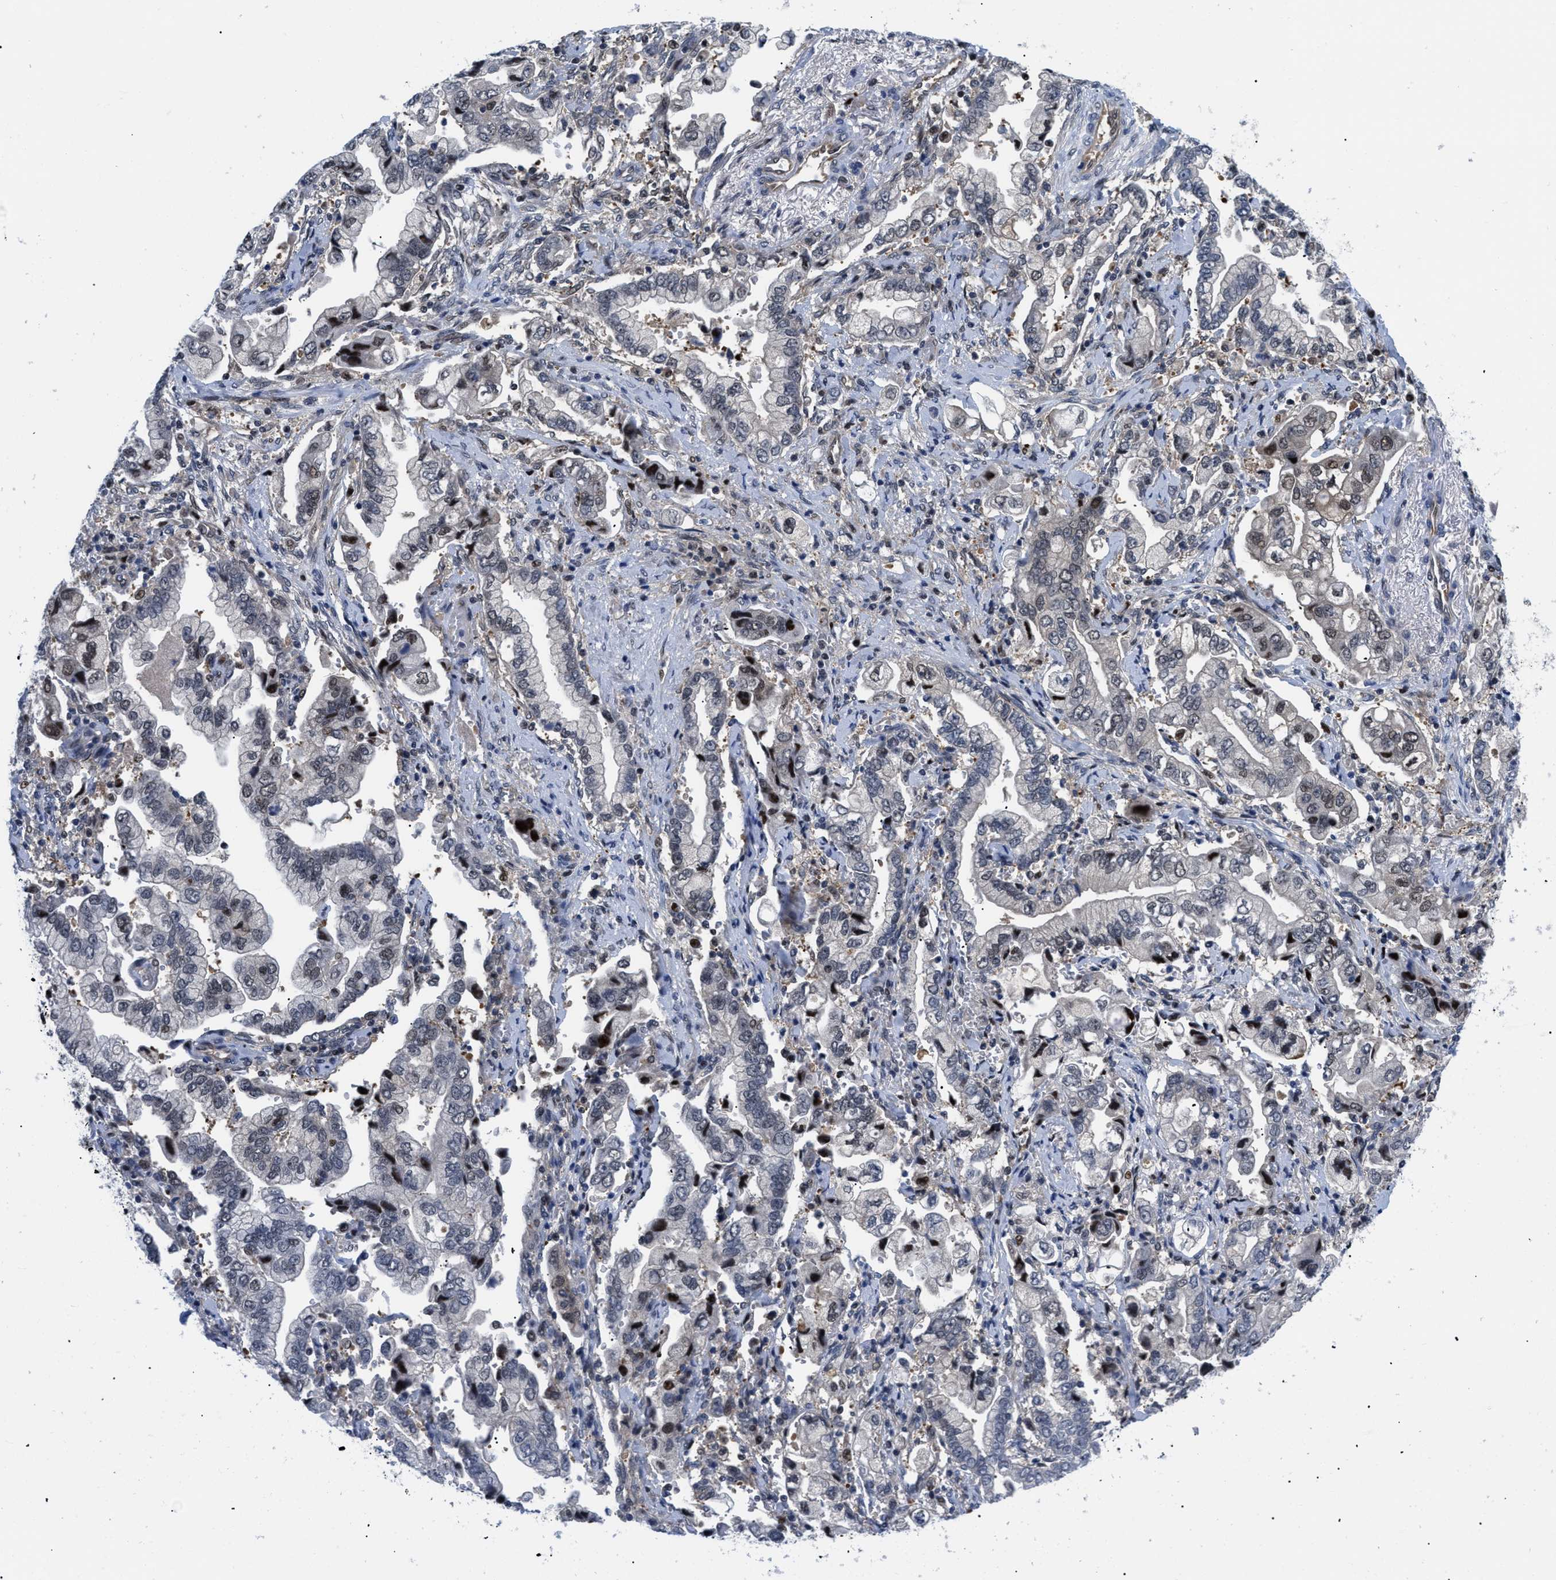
{"staining": {"intensity": "weak", "quantity": "<25%", "location": "nuclear"}, "tissue": "stomach cancer", "cell_type": "Tumor cells", "image_type": "cancer", "snomed": [{"axis": "morphology", "description": "Normal tissue, NOS"}, {"axis": "morphology", "description": "Adenocarcinoma, NOS"}, {"axis": "topography", "description": "Stomach"}], "caption": "DAB (3,3'-diaminobenzidine) immunohistochemical staining of stomach cancer displays no significant expression in tumor cells. (Immunohistochemistry (ihc), brightfield microscopy, high magnification).", "gene": "SLC29A2", "patient": {"sex": "male", "age": 62}}